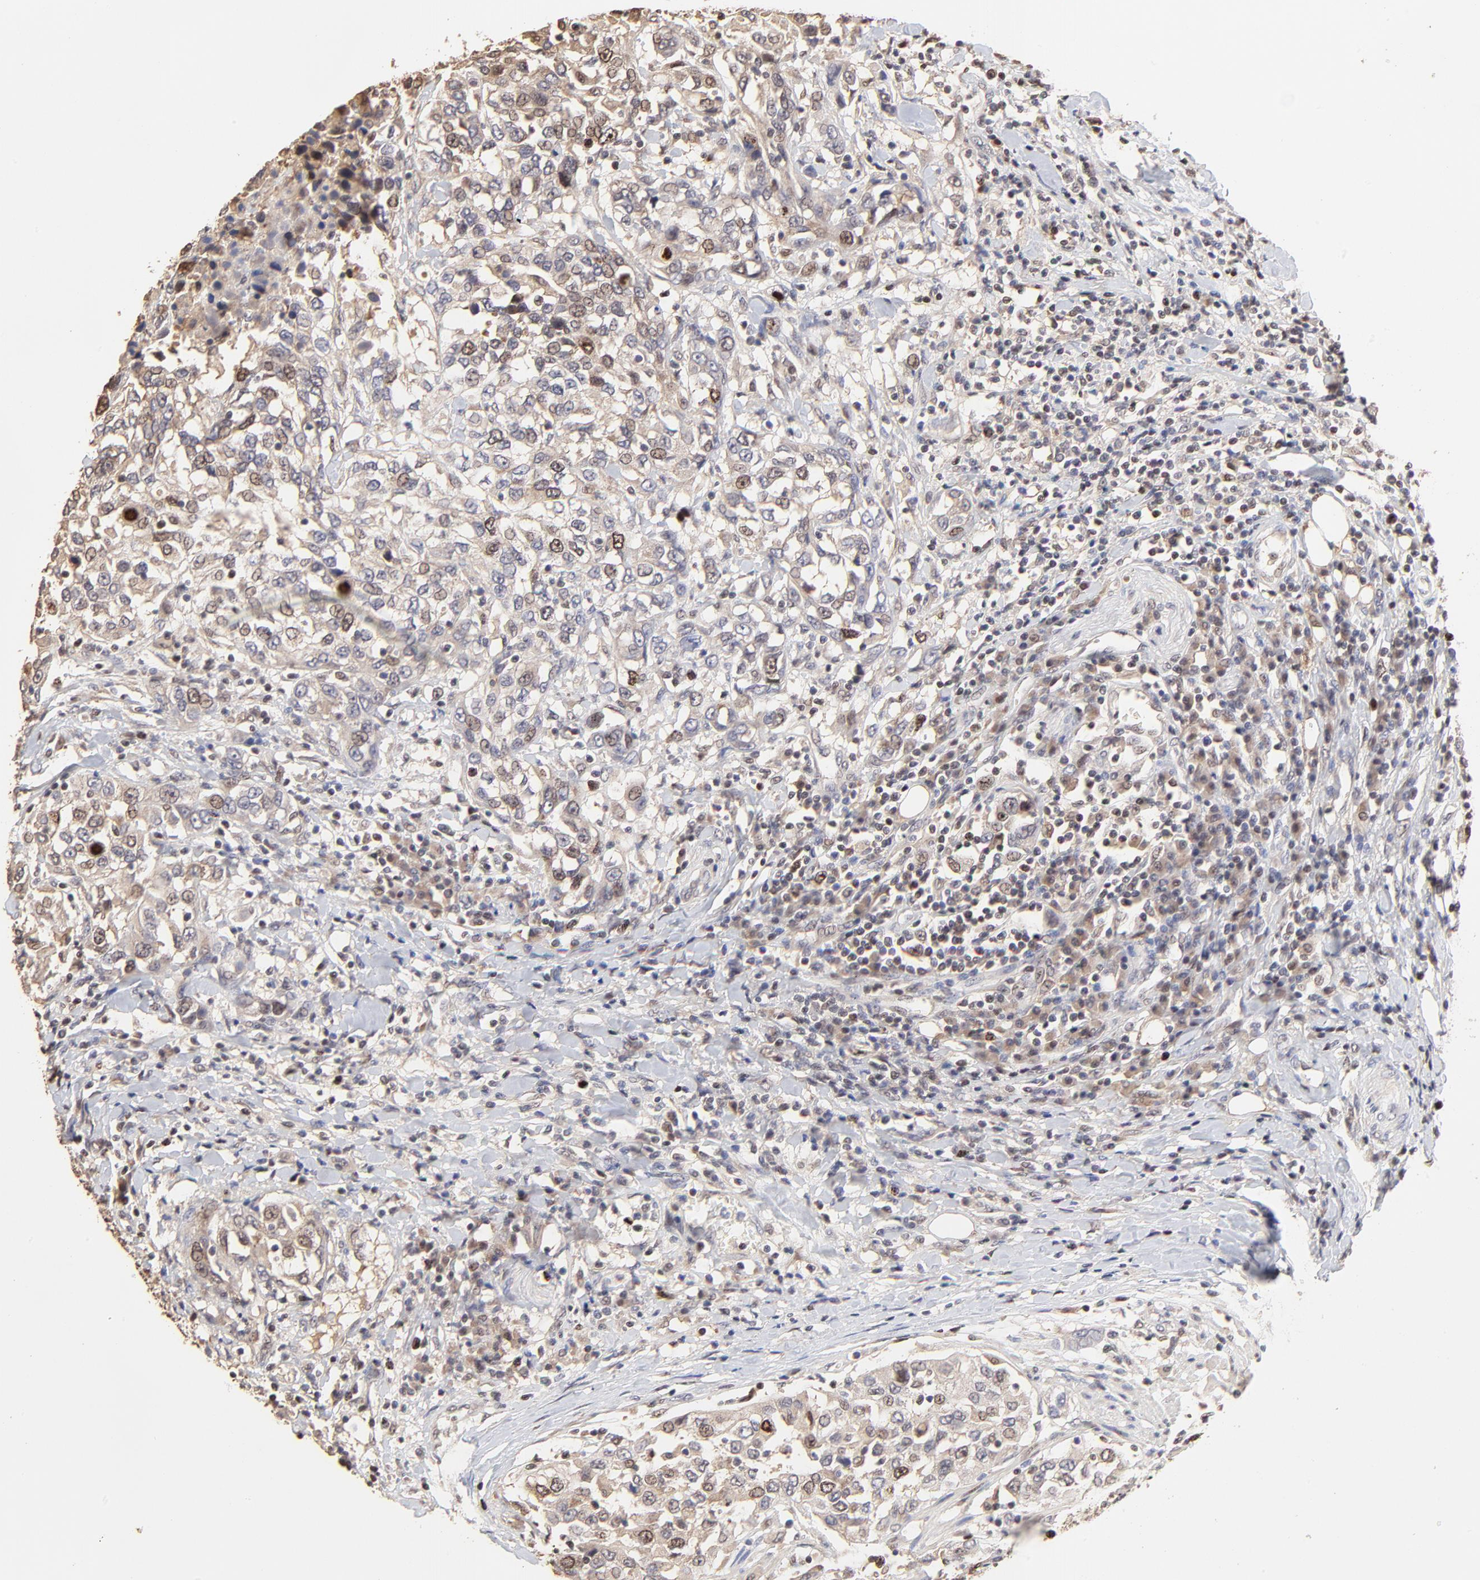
{"staining": {"intensity": "moderate", "quantity": "<25%", "location": "cytoplasmic/membranous,nuclear"}, "tissue": "urothelial cancer", "cell_type": "Tumor cells", "image_type": "cancer", "snomed": [{"axis": "morphology", "description": "Urothelial carcinoma, High grade"}, {"axis": "topography", "description": "Urinary bladder"}], "caption": "Brown immunohistochemical staining in high-grade urothelial carcinoma shows moderate cytoplasmic/membranous and nuclear staining in about <25% of tumor cells.", "gene": "BIRC5", "patient": {"sex": "female", "age": 80}}